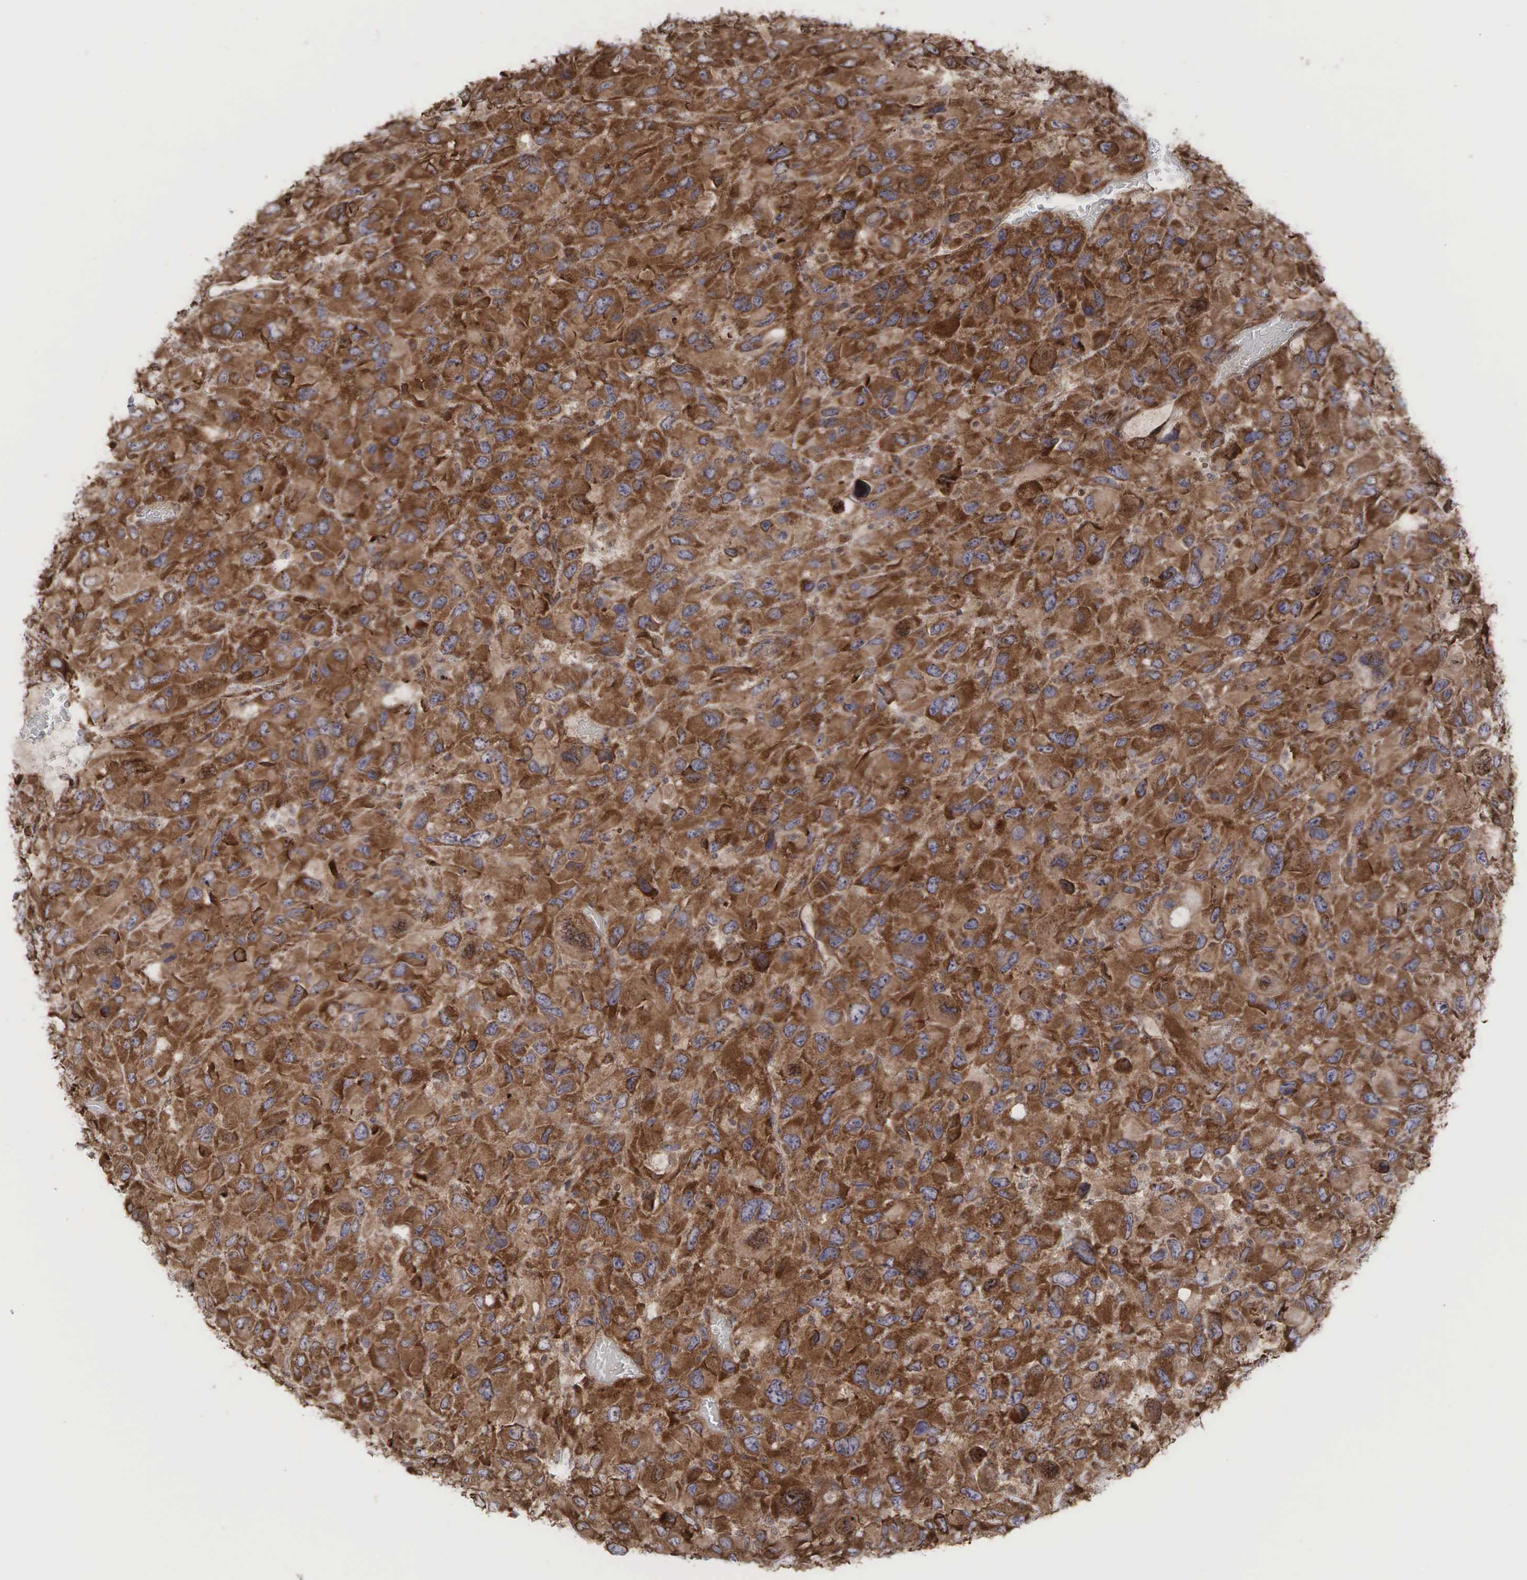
{"staining": {"intensity": "strong", "quantity": ">75%", "location": "cytoplasmic/membranous"}, "tissue": "renal cancer", "cell_type": "Tumor cells", "image_type": "cancer", "snomed": [{"axis": "morphology", "description": "Adenocarcinoma, NOS"}, {"axis": "topography", "description": "Kidney"}], "caption": "Tumor cells show high levels of strong cytoplasmic/membranous positivity in approximately >75% of cells in human renal cancer (adenocarcinoma).", "gene": "PABPC5", "patient": {"sex": "male", "age": 79}}